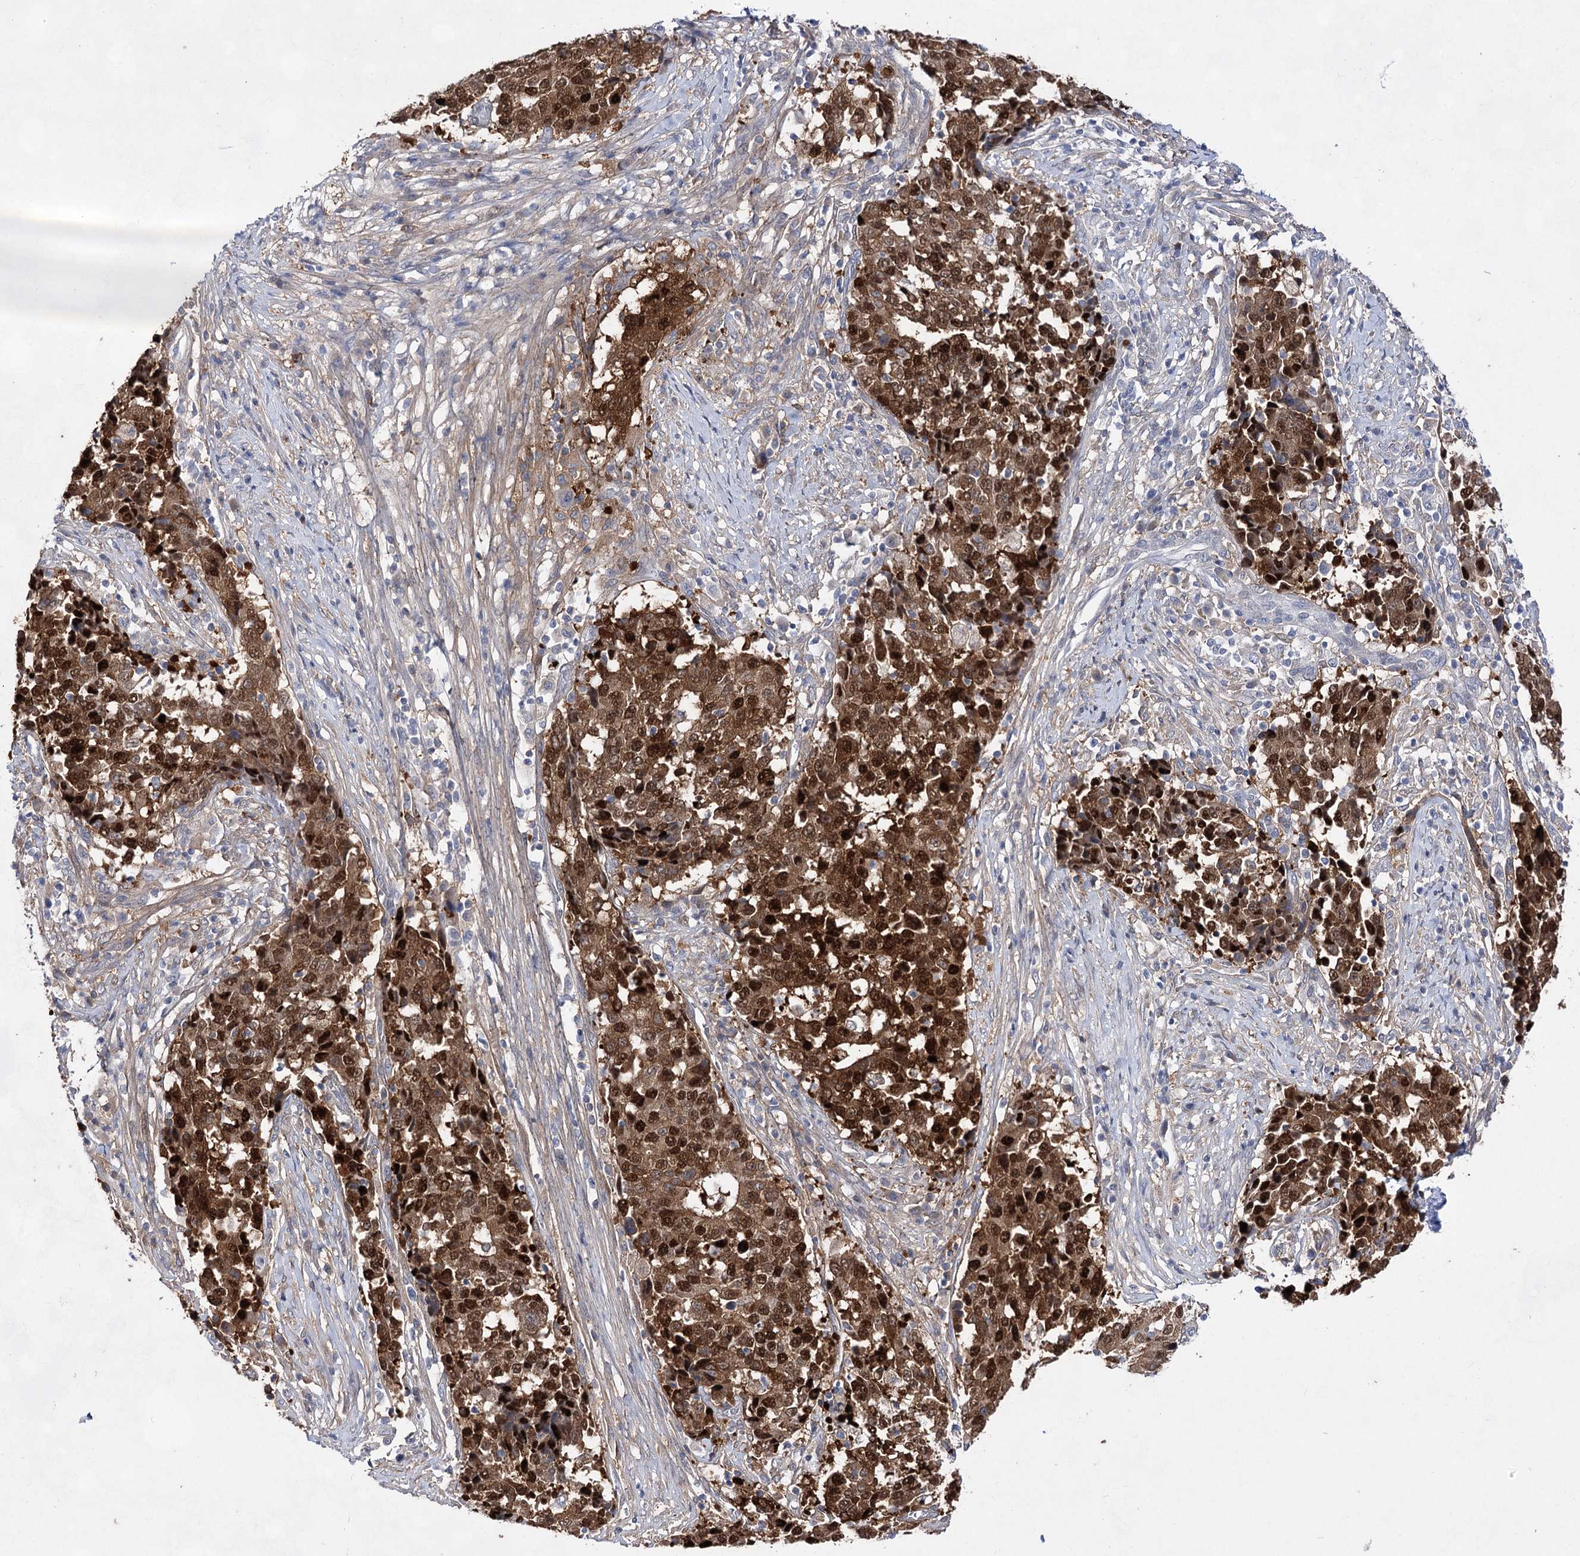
{"staining": {"intensity": "strong", "quantity": ">75%", "location": "cytoplasmic/membranous,nuclear"}, "tissue": "stomach cancer", "cell_type": "Tumor cells", "image_type": "cancer", "snomed": [{"axis": "morphology", "description": "Adenocarcinoma, NOS"}, {"axis": "topography", "description": "Stomach"}], "caption": "Approximately >75% of tumor cells in stomach cancer (adenocarcinoma) exhibit strong cytoplasmic/membranous and nuclear protein positivity as visualized by brown immunohistochemical staining.", "gene": "UGDH", "patient": {"sex": "male", "age": 59}}